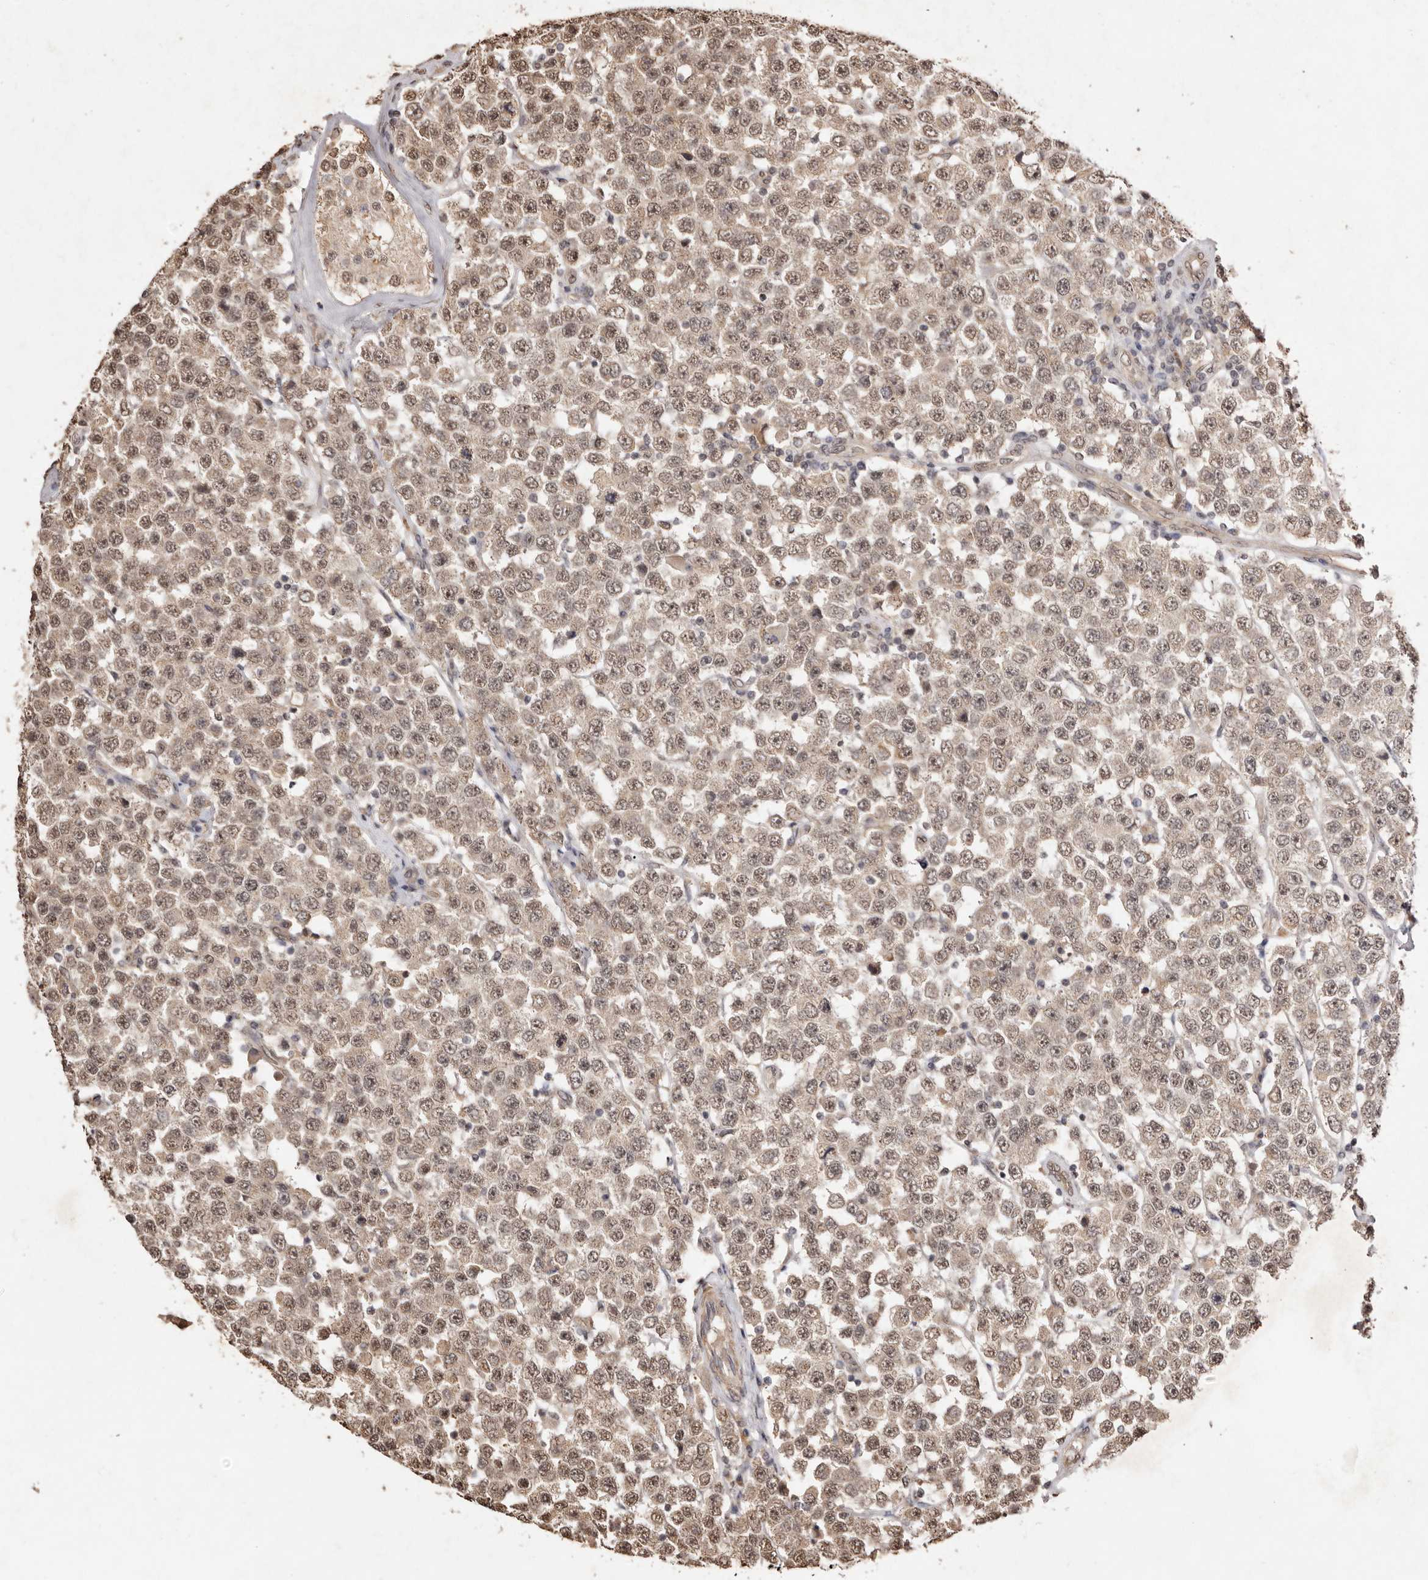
{"staining": {"intensity": "moderate", "quantity": ">75%", "location": "cytoplasmic/membranous,nuclear"}, "tissue": "testis cancer", "cell_type": "Tumor cells", "image_type": "cancer", "snomed": [{"axis": "morphology", "description": "Seminoma, NOS"}, {"axis": "topography", "description": "Testis"}], "caption": "Moderate cytoplasmic/membranous and nuclear positivity is present in about >75% of tumor cells in testis seminoma. (IHC, brightfield microscopy, high magnification).", "gene": "NOTCH1", "patient": {"sex": "male", "age": 28}}